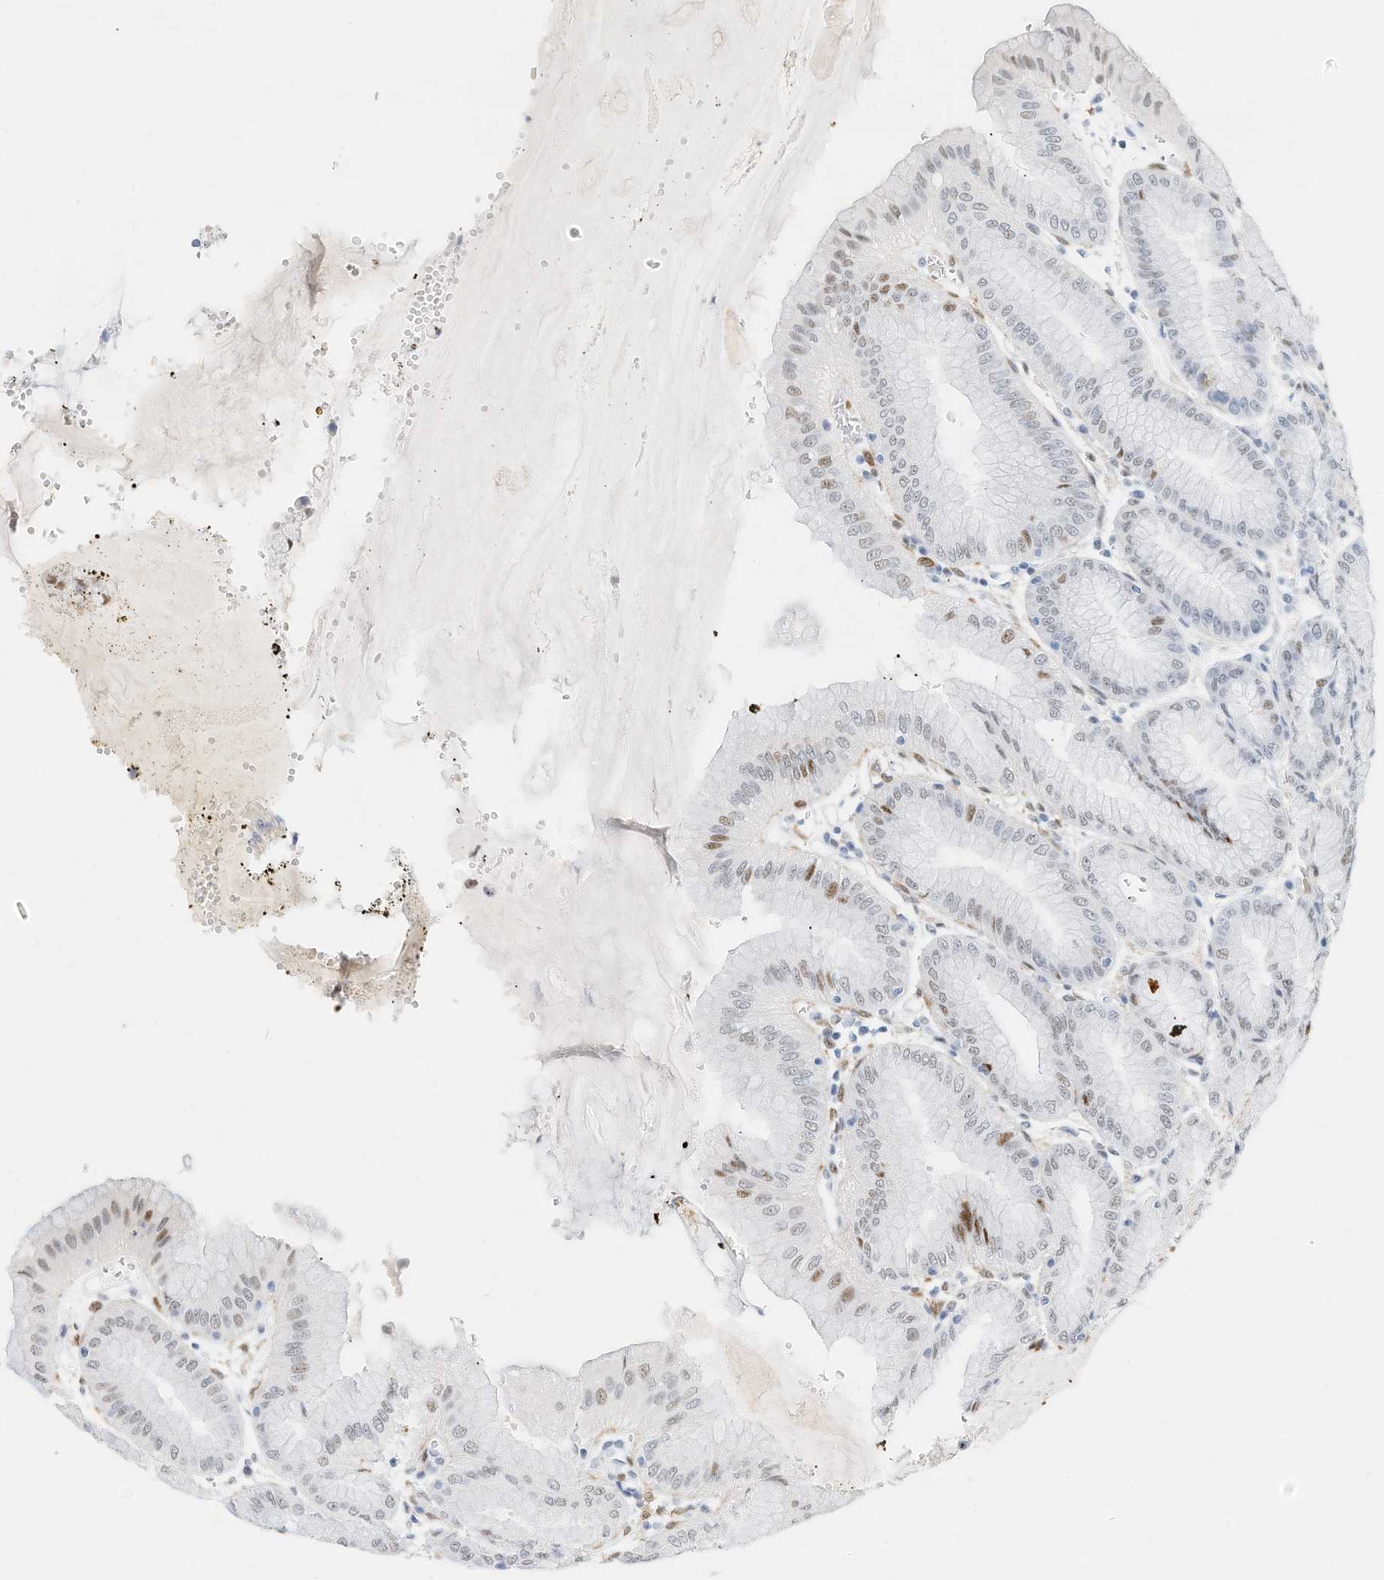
{"staining": {"intensity": "moderate", "quantity": "<25%", "location": "nuclear"}, "tissue": "stomach", "cell_type": "Glandular cells", "image_type": "normal", "snomed": [{"axis": "morphology", "description": "Normal tissue, NOS"}, {"axis": "topography", "description": "Stomach, lower"}], "caption": "High-power microscopy captured an immunohistochemistry photomicrograph of benign stomach, revealing moderate nuclear positivity in approximately <25% of glandular cells.", "gene": "ARHGAP28", "patient": {"sex": "male", "age": 71}}